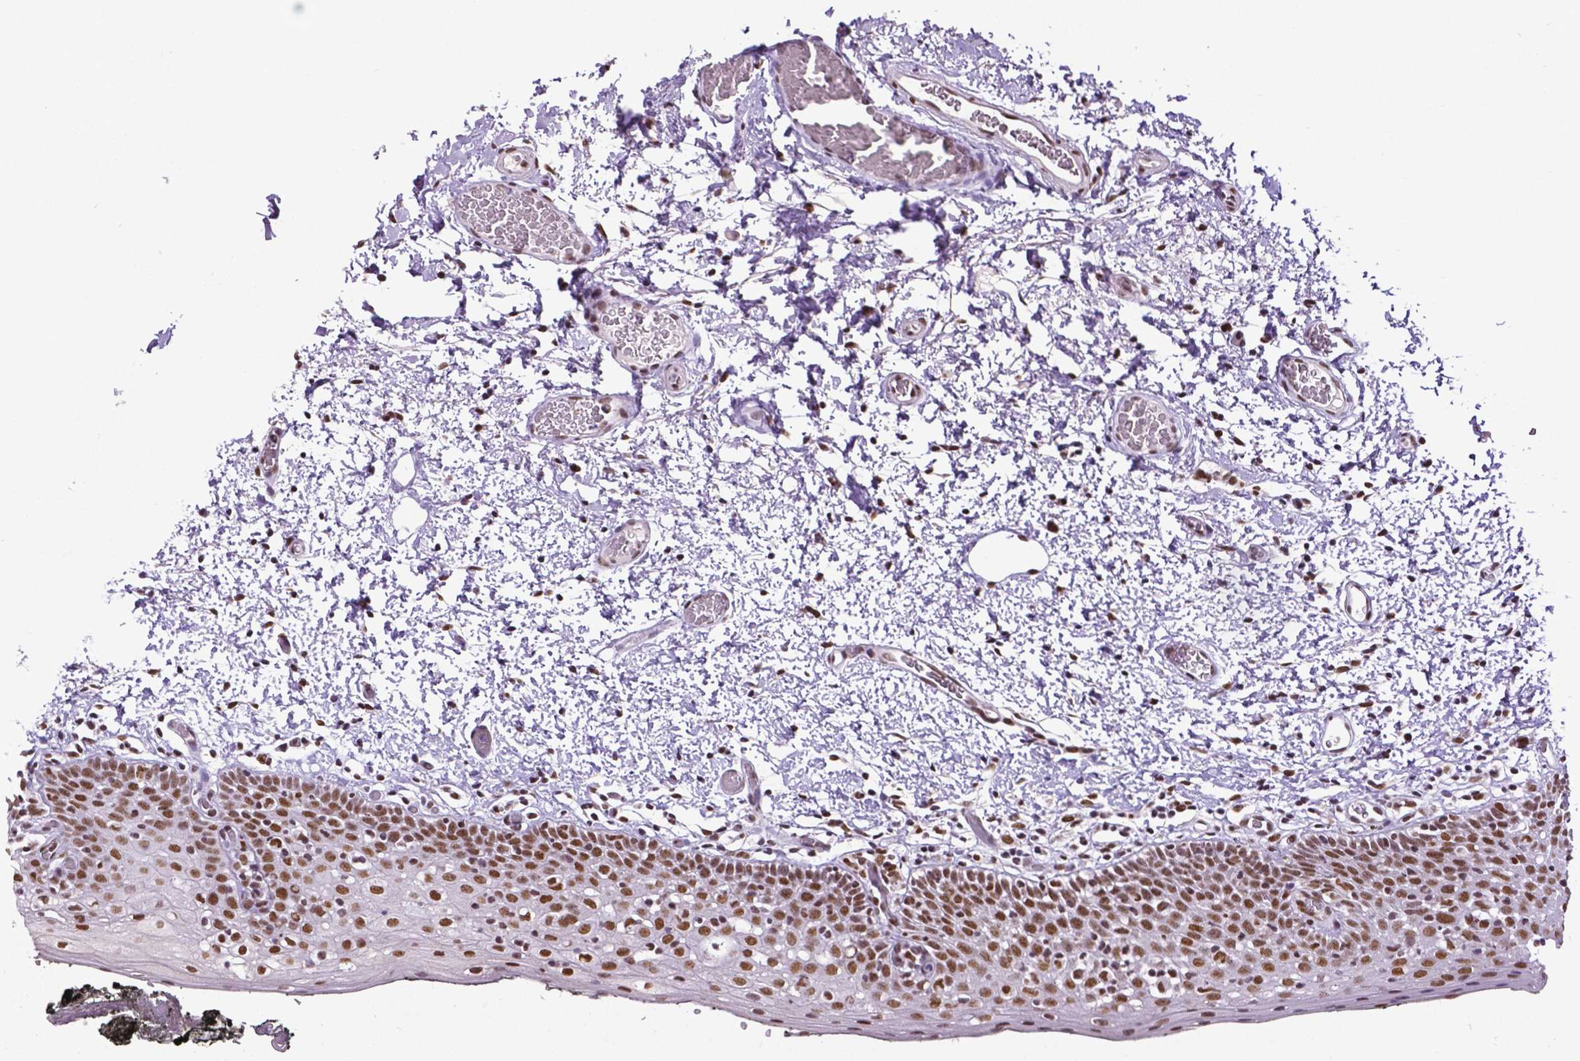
{"staining": {"intensity": "moderate", "quantity": ">75%", "location": "nuclear"}, "tissue": "oral mucosa", "cell_type": "Squamous epithelial cells", "image_type": "normal", "snomed": [{"axis": "morphology", "description": "Normal tissue, NOS"}, {"axis": "morphology", "description": "Squamous cell carcinoma, NOS"}, {"axis": "topography", "description": "Oral tissue"}, {"axis": "topography", "description": "Head-Neck"}], "caption": "Oral mucosa stained with DAB IHC displays medium levels of moderate nuclear positivity in approximately >75% of squamous epithelial cells. Immunohistochemistry stains the protein in brown and the nuclei are stained blue.", "gene": "REST", "patient": {"sex": "male", "age": 69}}